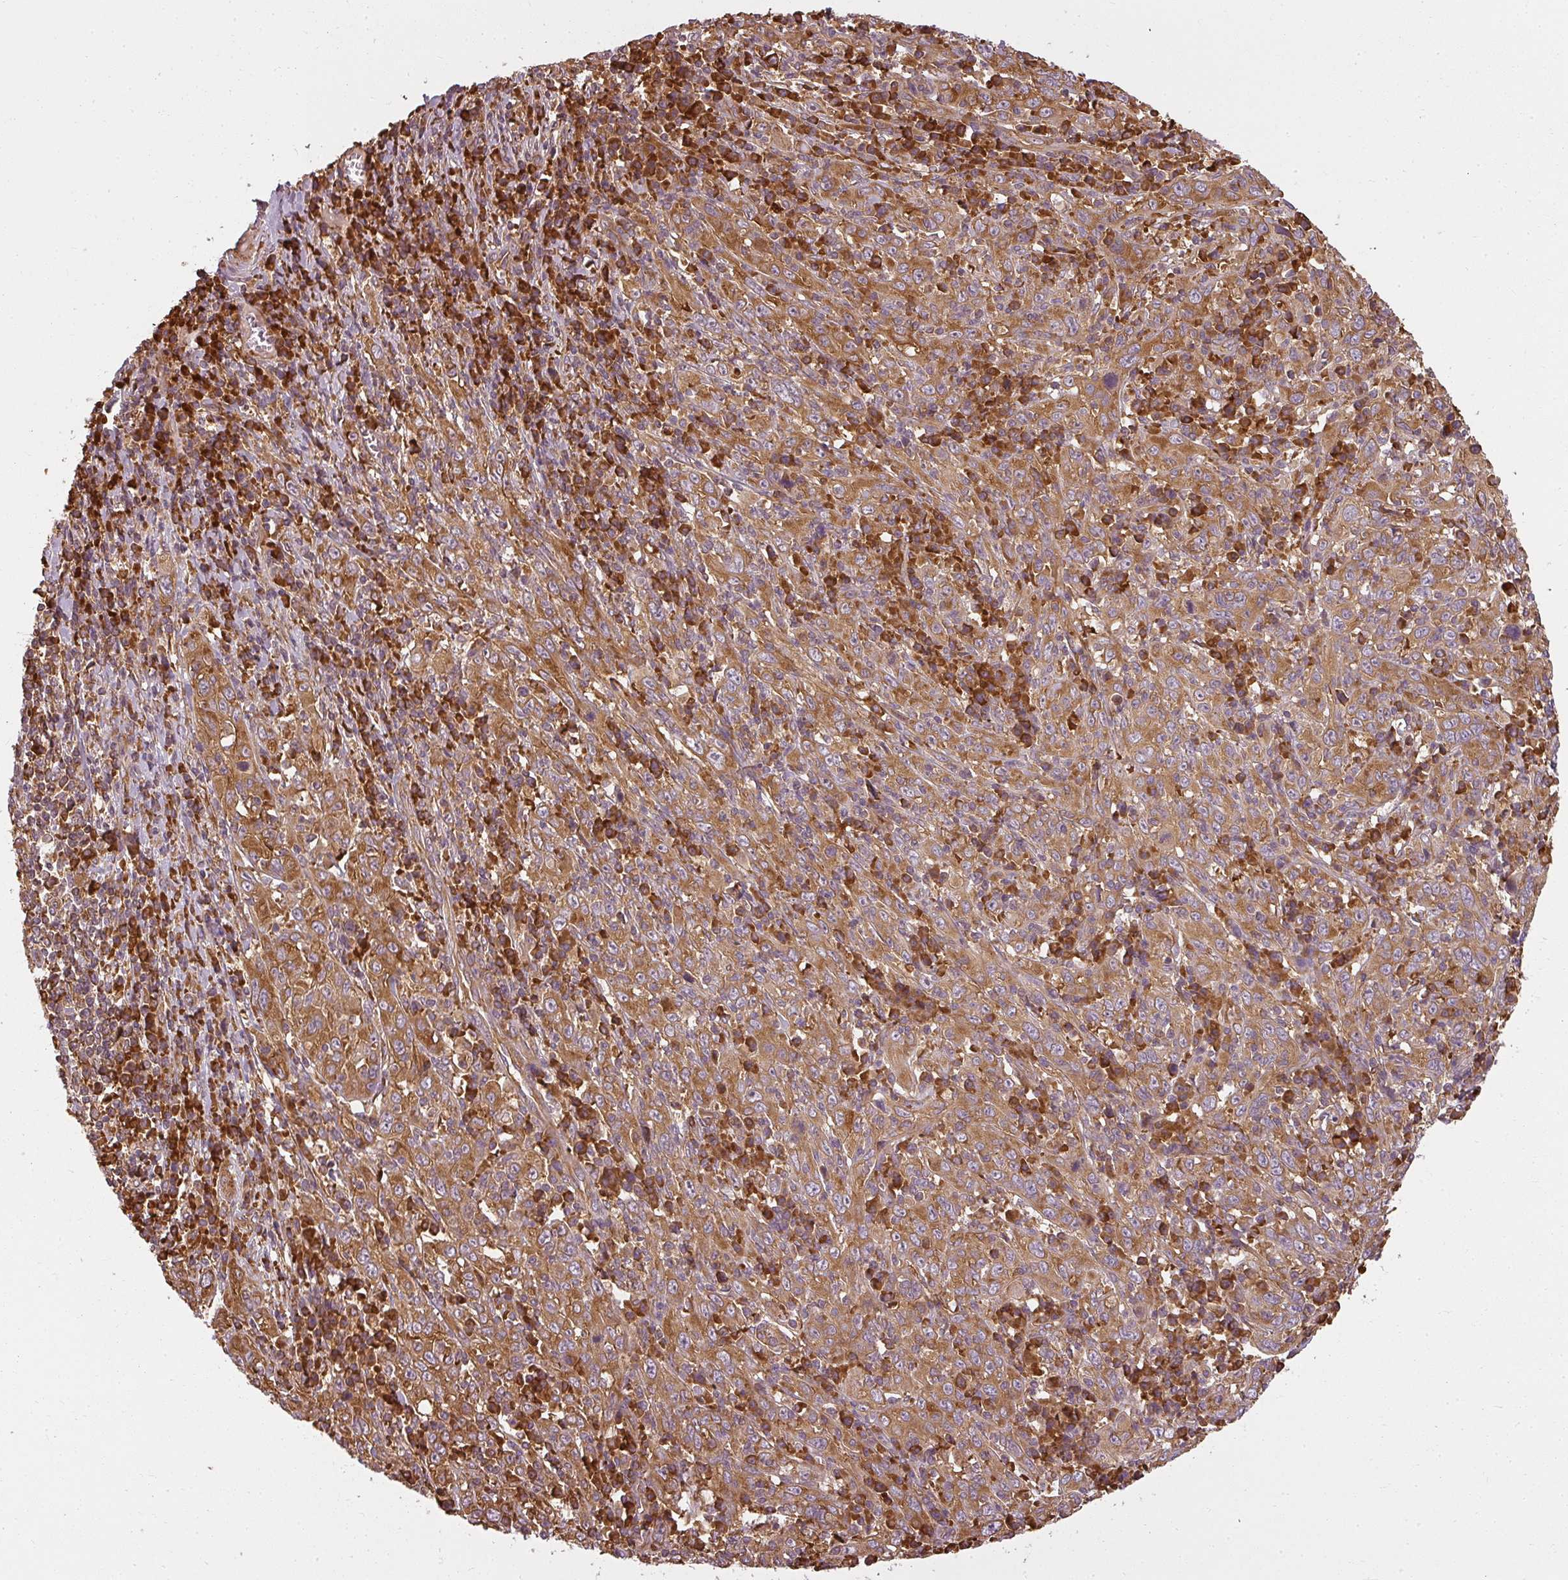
{"staining": {"intensity": "strong", "quantity": ">75%", "location": "cytoplasmic/membranous"}, "tissue": "cervical cancer", "cell_type": "Tumor cells", "image_type": "cancer", "snomed": [{"axis": "morphology", "description": "Squamous cell carcinoma, NOS"}, {"axis": "topography", "description": "Cervix"}], "caption": "Immunohistochemical staining of human cervical cancer reveals strong cytoplasmic/membranous protein staining in approximately >75% of tumor cells.", "gene": "RPL24", "patient": {"sex": "female", "age": 46}}